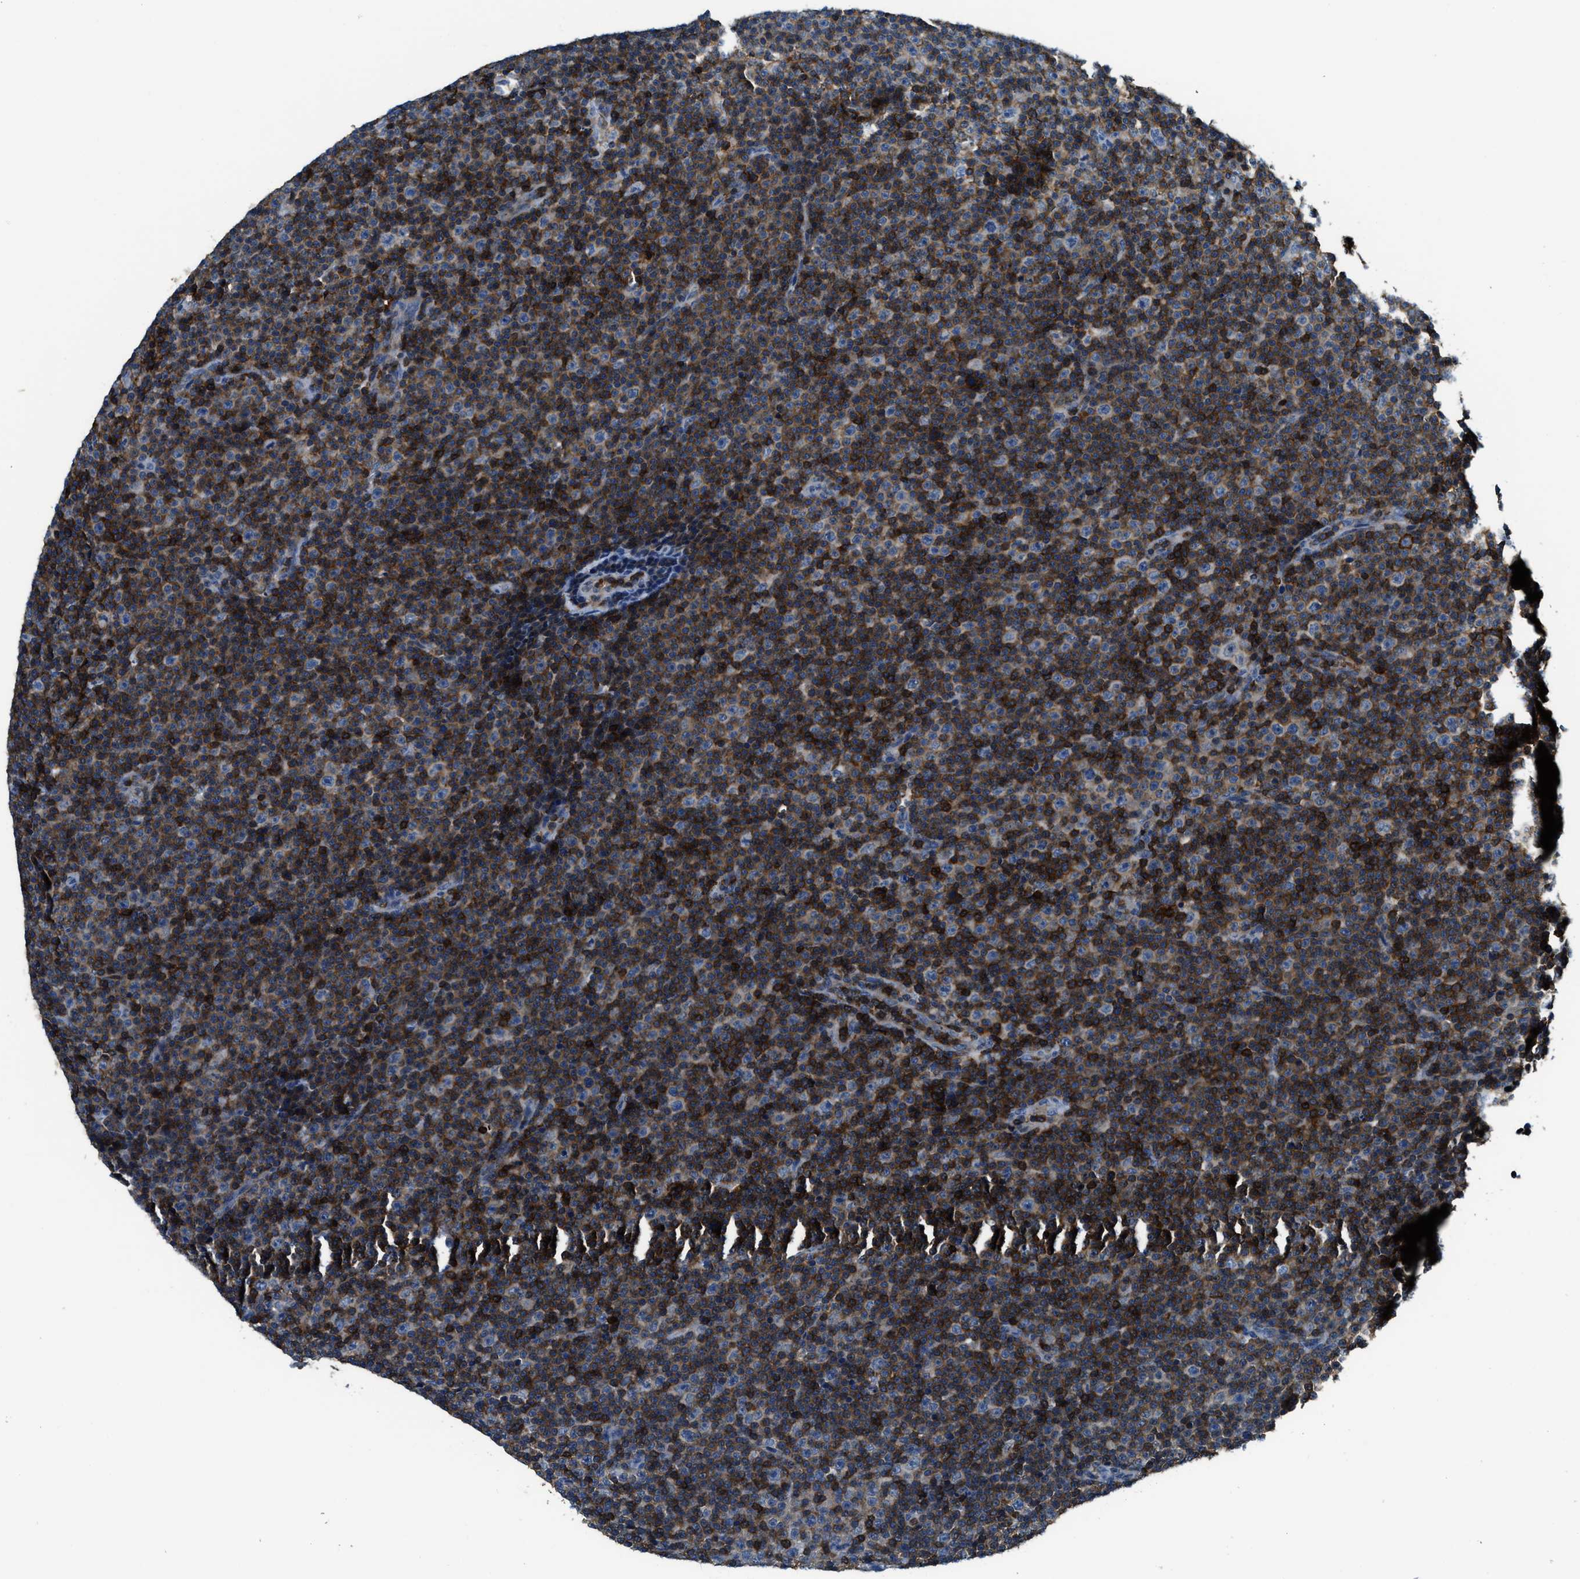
{"staining": {"intensity": "strong", "quantity": "25%-75%", "location": "cytoplasmic/membranous"}, "tissue": "lymphoma", "cell_type": "Tumor cells", "image_type": "cancer", "snomed": [{"axis": "morphology", "description": "Malignant lymphoma, non-Hodgkin's type, Low grade"}, {"axis": "topography", "description": "Lymph node"}], "caption": "An immunohistochemistry photomicrograph of neoplastic tissue is shown. Protein staining in brown shows strong cytoplasmic/membranous positivity in lymphoma within tumor cells.", "gene": "MYO1G", "patient": {"sex": "female", "age": 67}}